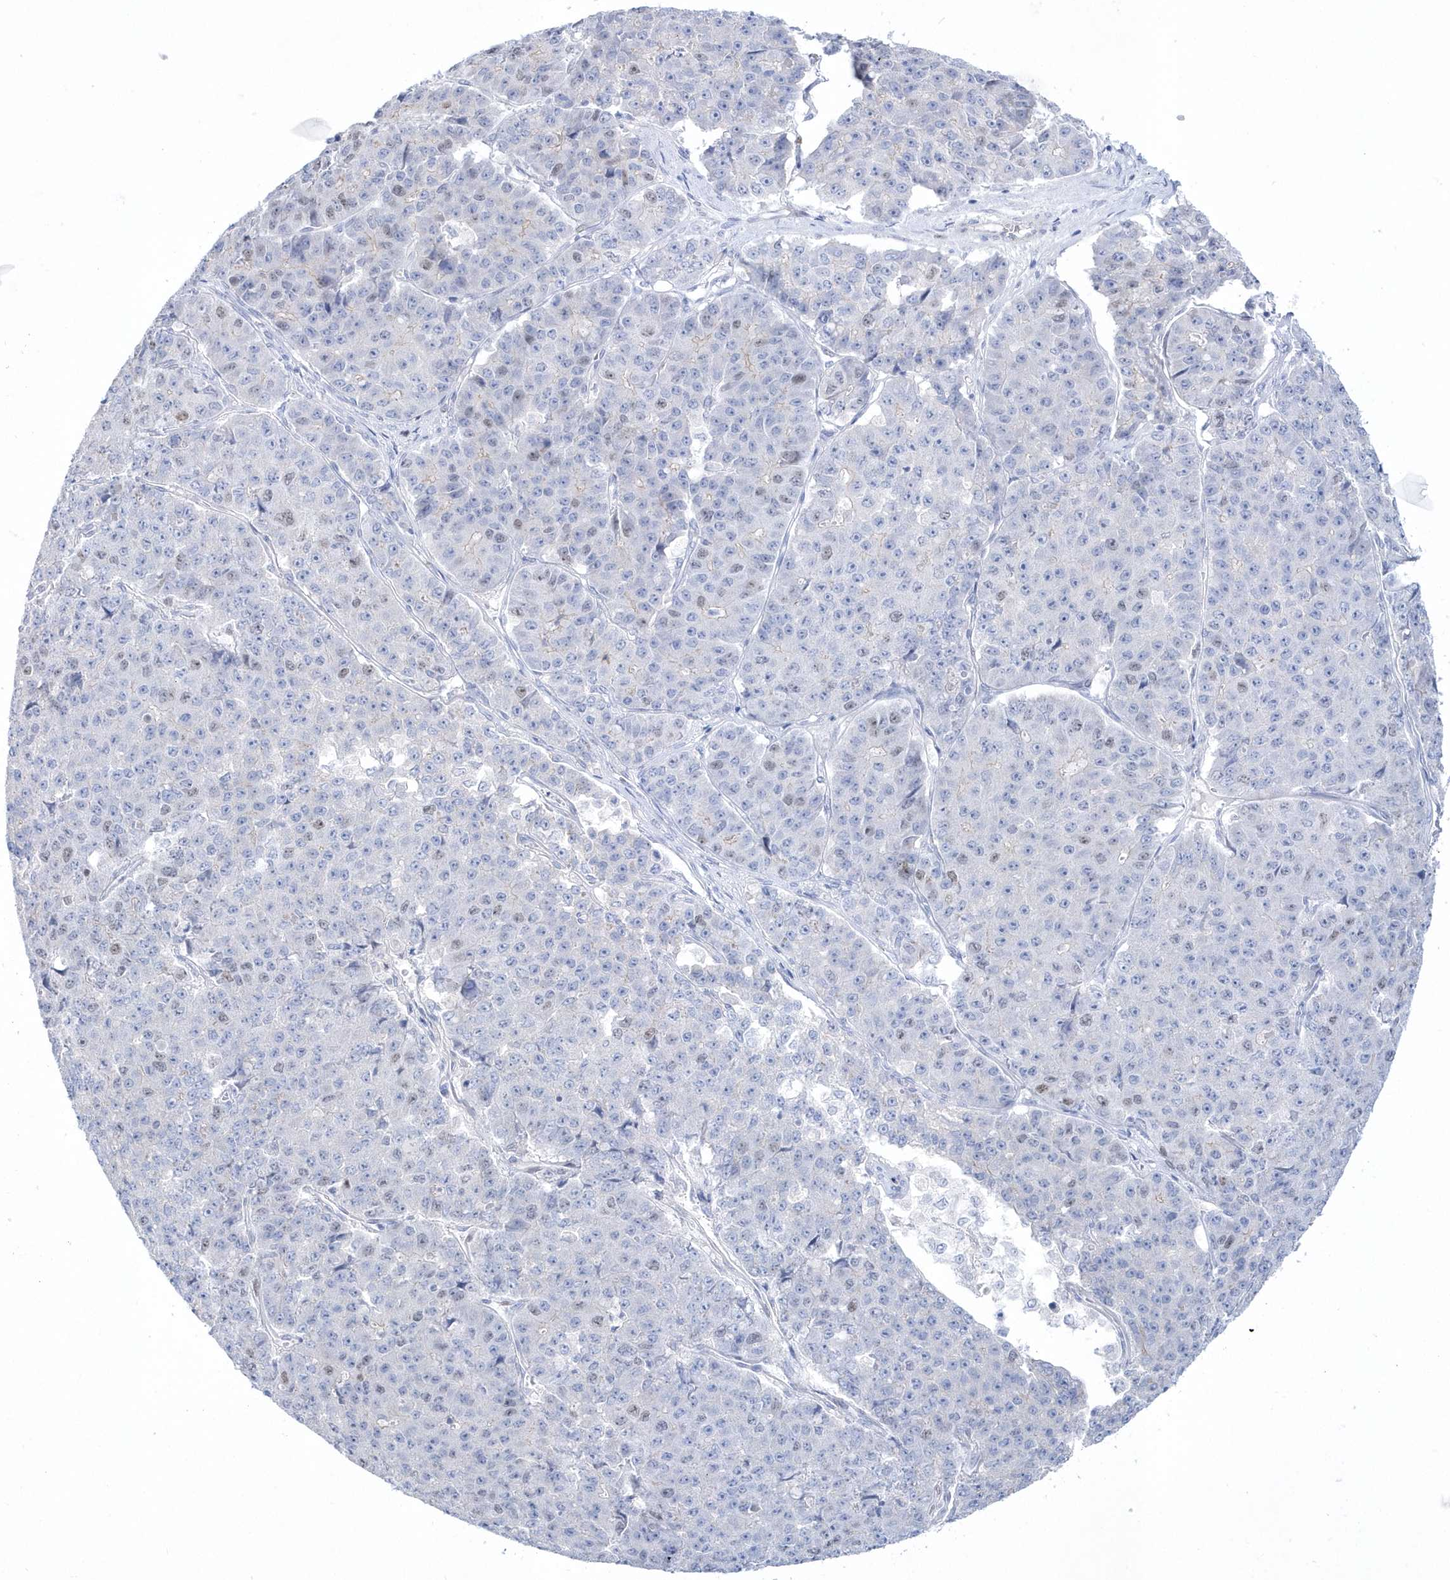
{"staining": {"intensity": "weak", "quantity": "<25%", "location": "nuclear"}, "tissue": "pancreatic cancer", "cell_type": "Tumor cells", "image_type": "cancer", "snomed": [{"axis": "morphology", "description": "Adenocarcinoma, NOS"}, {"axis": "topography", "description": "Pancreas"}], "caption": "Tumor cells show no significant staining in adenocarcinoma (pancreatic).", "gene": "TMCO6", "patient": {"sex": "male", "age": 50}}